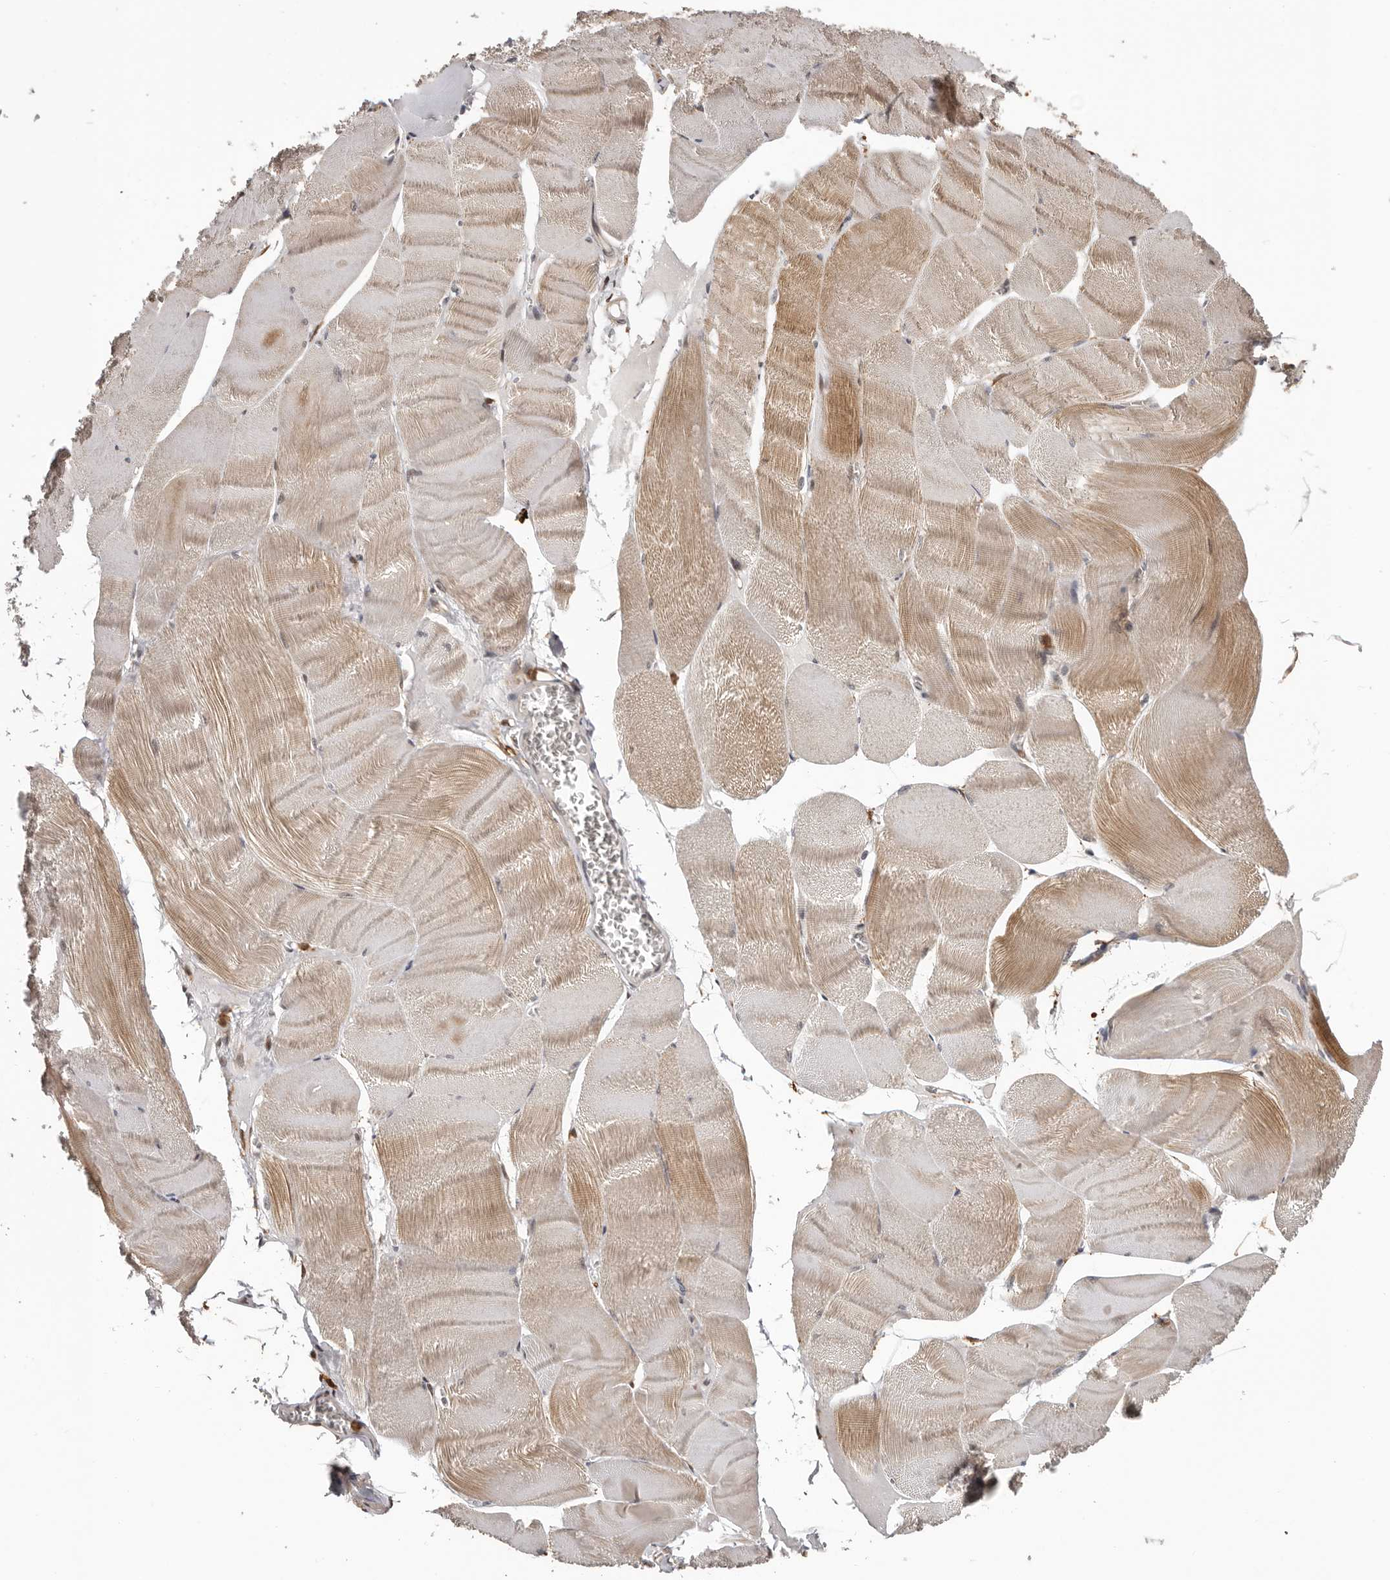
{"staining": {"intensity": "moderate", "quantity": "25%-75%", "location": "cytoplasmic/membranous"}, "tissue": "skeletal muscle", "cell_type": "Myocytes", "image_type": "normal", "snomed": [{"axis": "morphology", "description": "Normal tissue, NOS"}, {"axis": "morphology", "description": "Basal cell carcinoma"}, {"axis": "topography", "description": "Skeletal muscle"}], "caption": "Protein staining reveals moderate cytoplasmic/membranous positivity in approximately 25%-75% of myocytes in benign skeletal muscle.", "gene": "PRR12", "patient": {"sex": "female", "age": 64}}